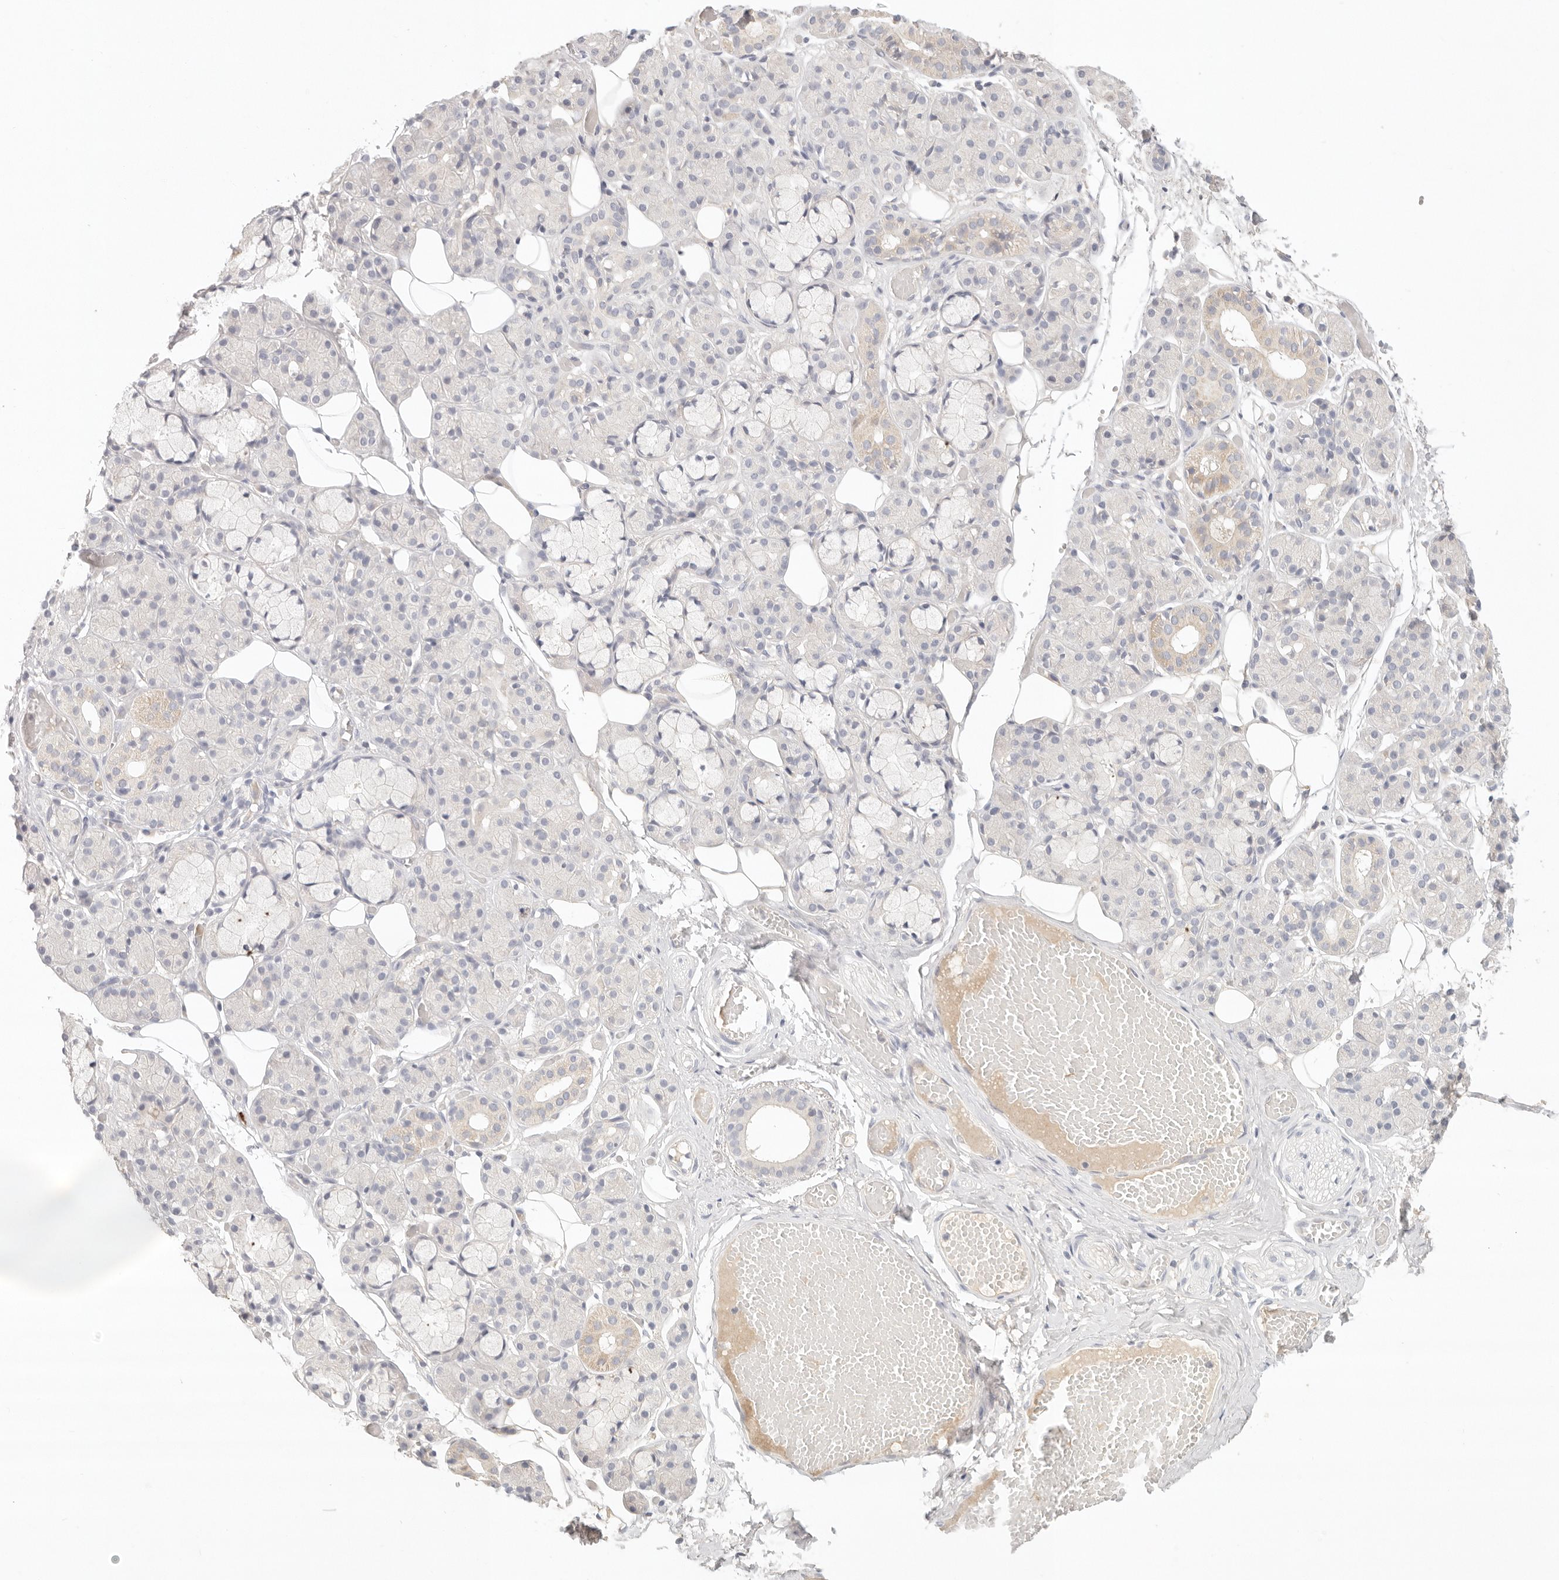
{"staining": {"intensity": "weak", "quantity": "<25%", "location": "cytoplasmic/membranous"}, "tissue": "salivary gland", "cell_type": "Glandular cells", "image_type": "normal", "snomed": [{"axis": "morphology", "description": "Normal tissue, NOS"}, {"axis": "topography", "description": "Salivary gland"}], "caption": "The immunohistochemistry (IHC) image has no significant staining in glandular cells of salivary gland.", "gene": "SPHK1", "patient": {"sex": "male", "age": 63}}